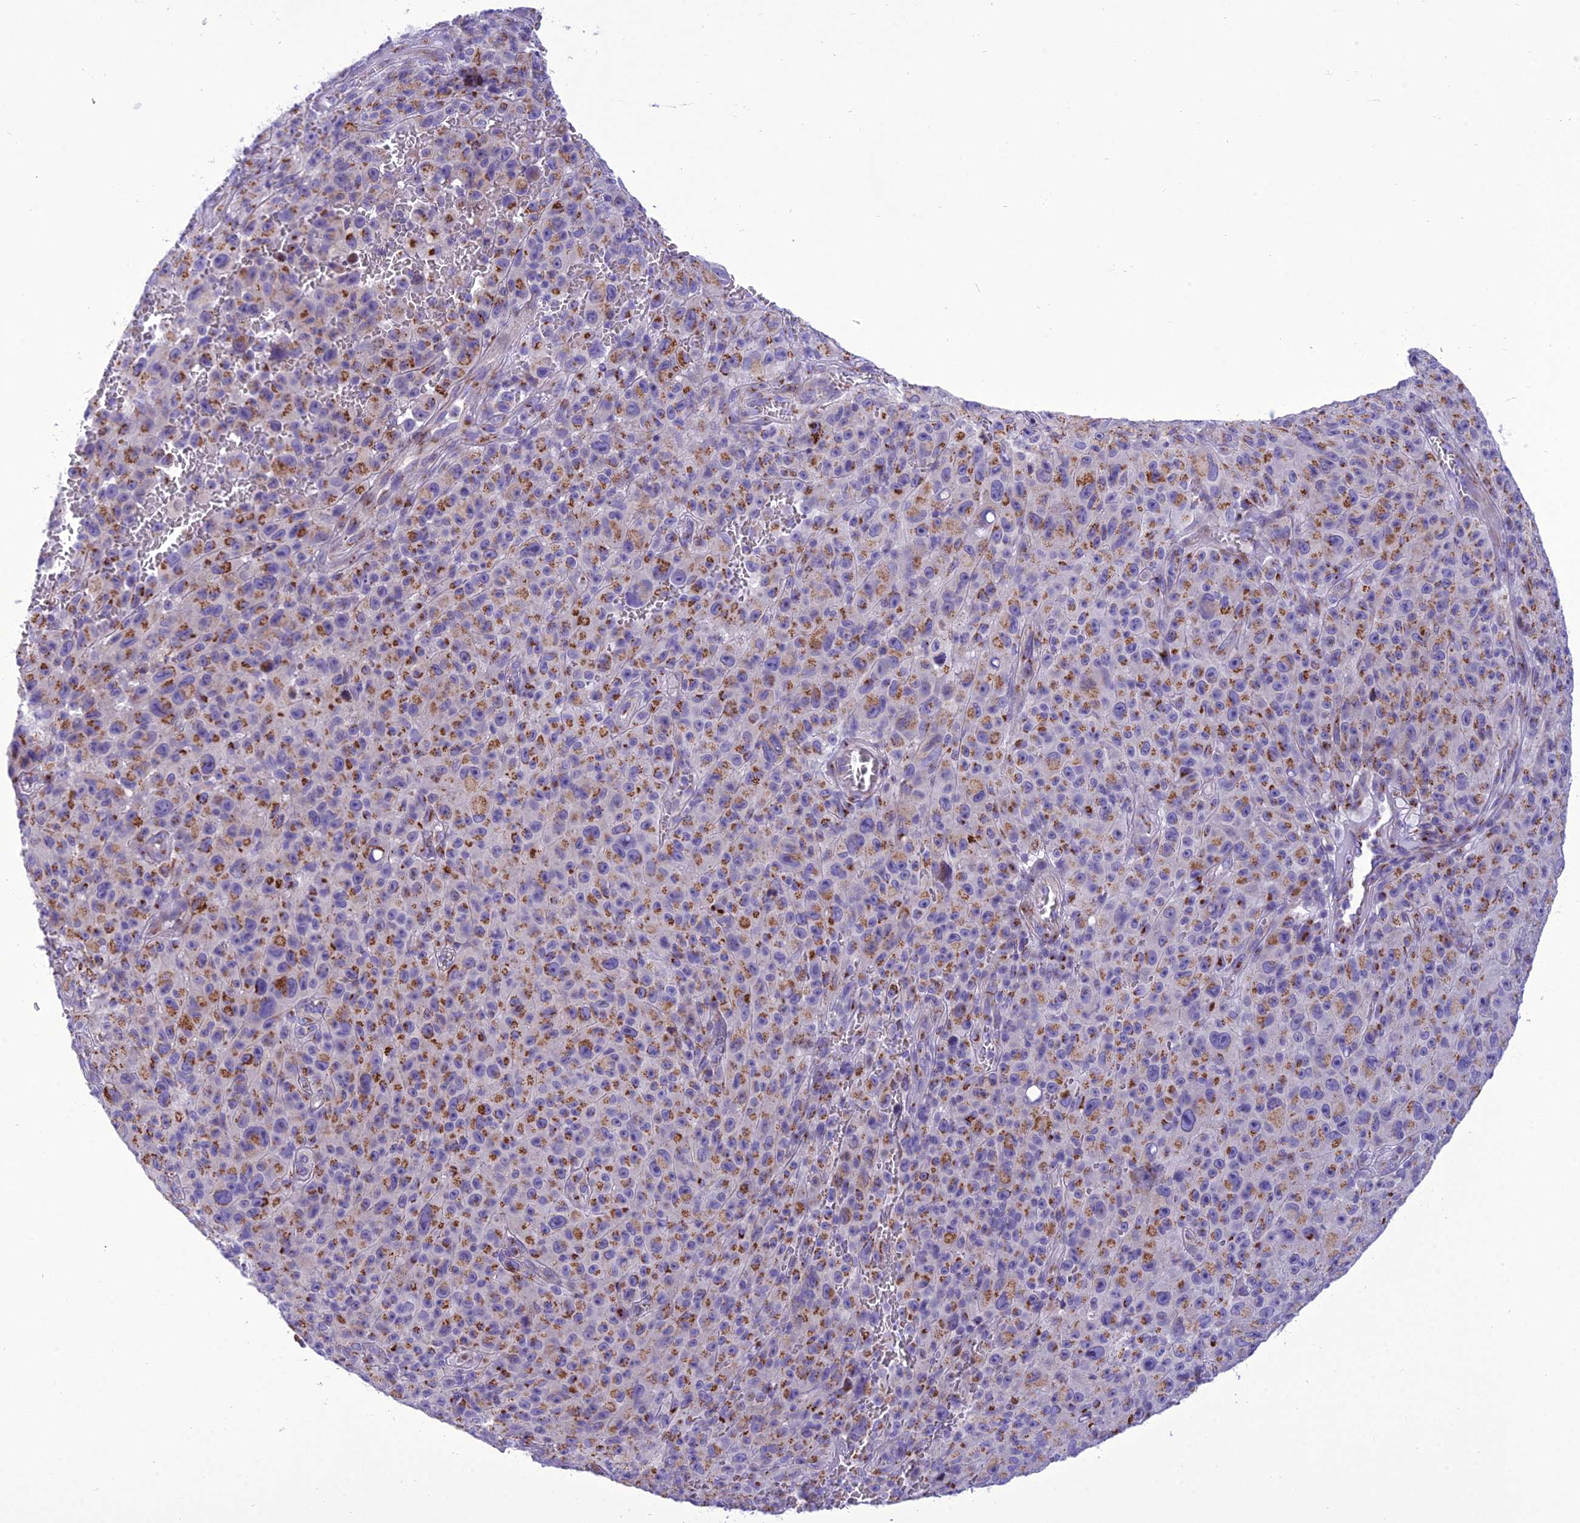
{"staining": {"intensity": "moderate", "quantity": "25%-75%", "location": "cytoplasmic/membranous"}, "tissue": "melanoma", "cell_type": "Tumor cells", "image_type": "cancer", "snomed": [{"axis": "morphology", "description": "Malignant melanoma, NOS"}, {"axis": "topography", "description": "Skin"}], "caption": "DAB (3,3'-diaminobenzidine) immunohistochemical staining of malignant melanoma displays moderate cytoplasmic/membranous protein positivity in approximately 25%-75% of tumor cells.", "gene": "GOLM2", "patient": {"sex": "female", "age": 82}}